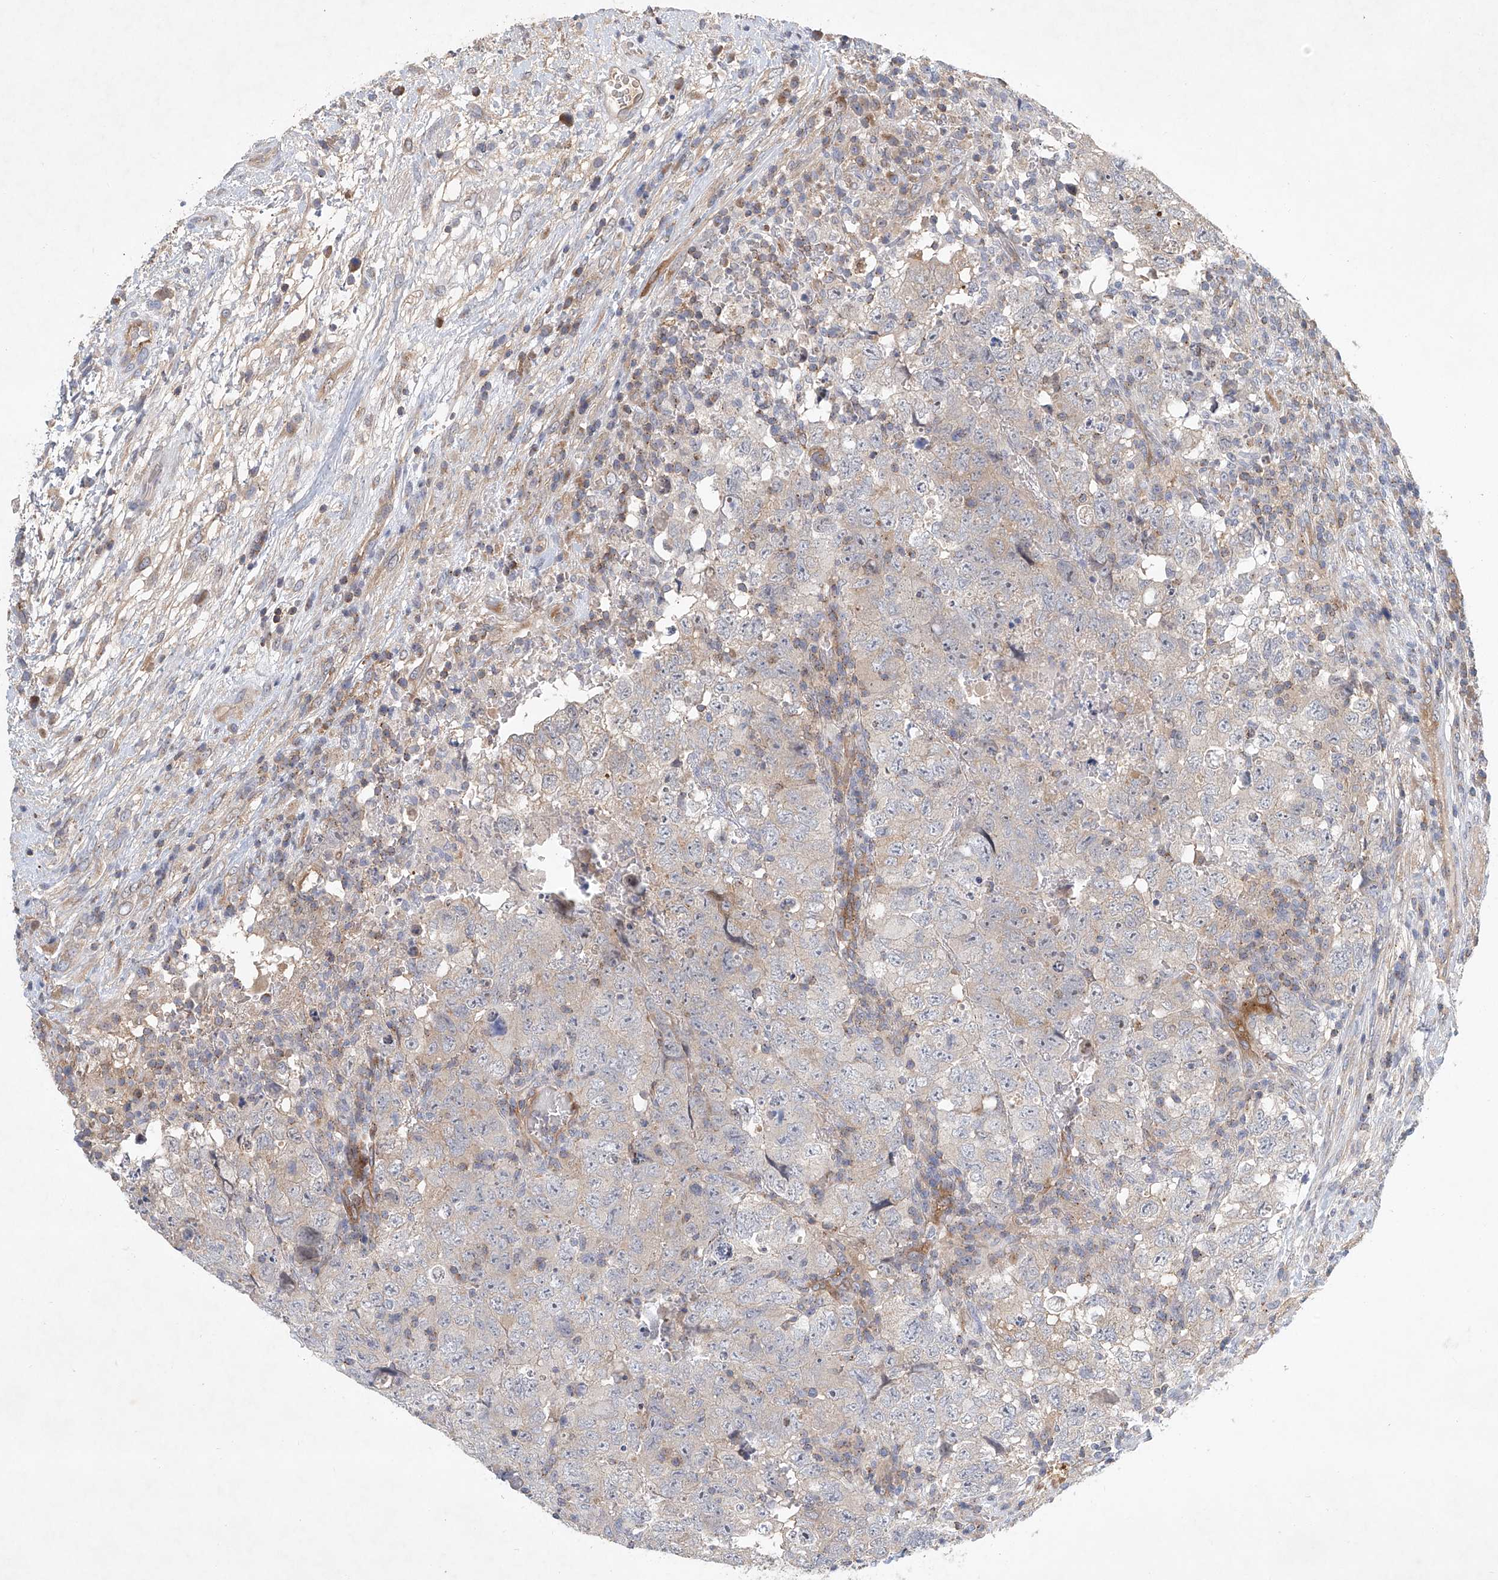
{"staining": {"intensity": "negative", "quantity": "none", "location": "none"}, "tissue": "testis cancer", "cell_type": "Tumor cells", "image_type": "cancer", "snomed": [{"axis": "morphology", "description": "Carcinoma, Embryonal, NOS"}, {"axis": "topography", "description": "Testis"}], "caption": "Immunohistochemistry histopathology image of embryonal carcinoma (testis) stained for a protein (brown), which reveals no expression in tumor cells.", "gene": "CARMIL1", "patient": {"sex": "male", "age": 37}}